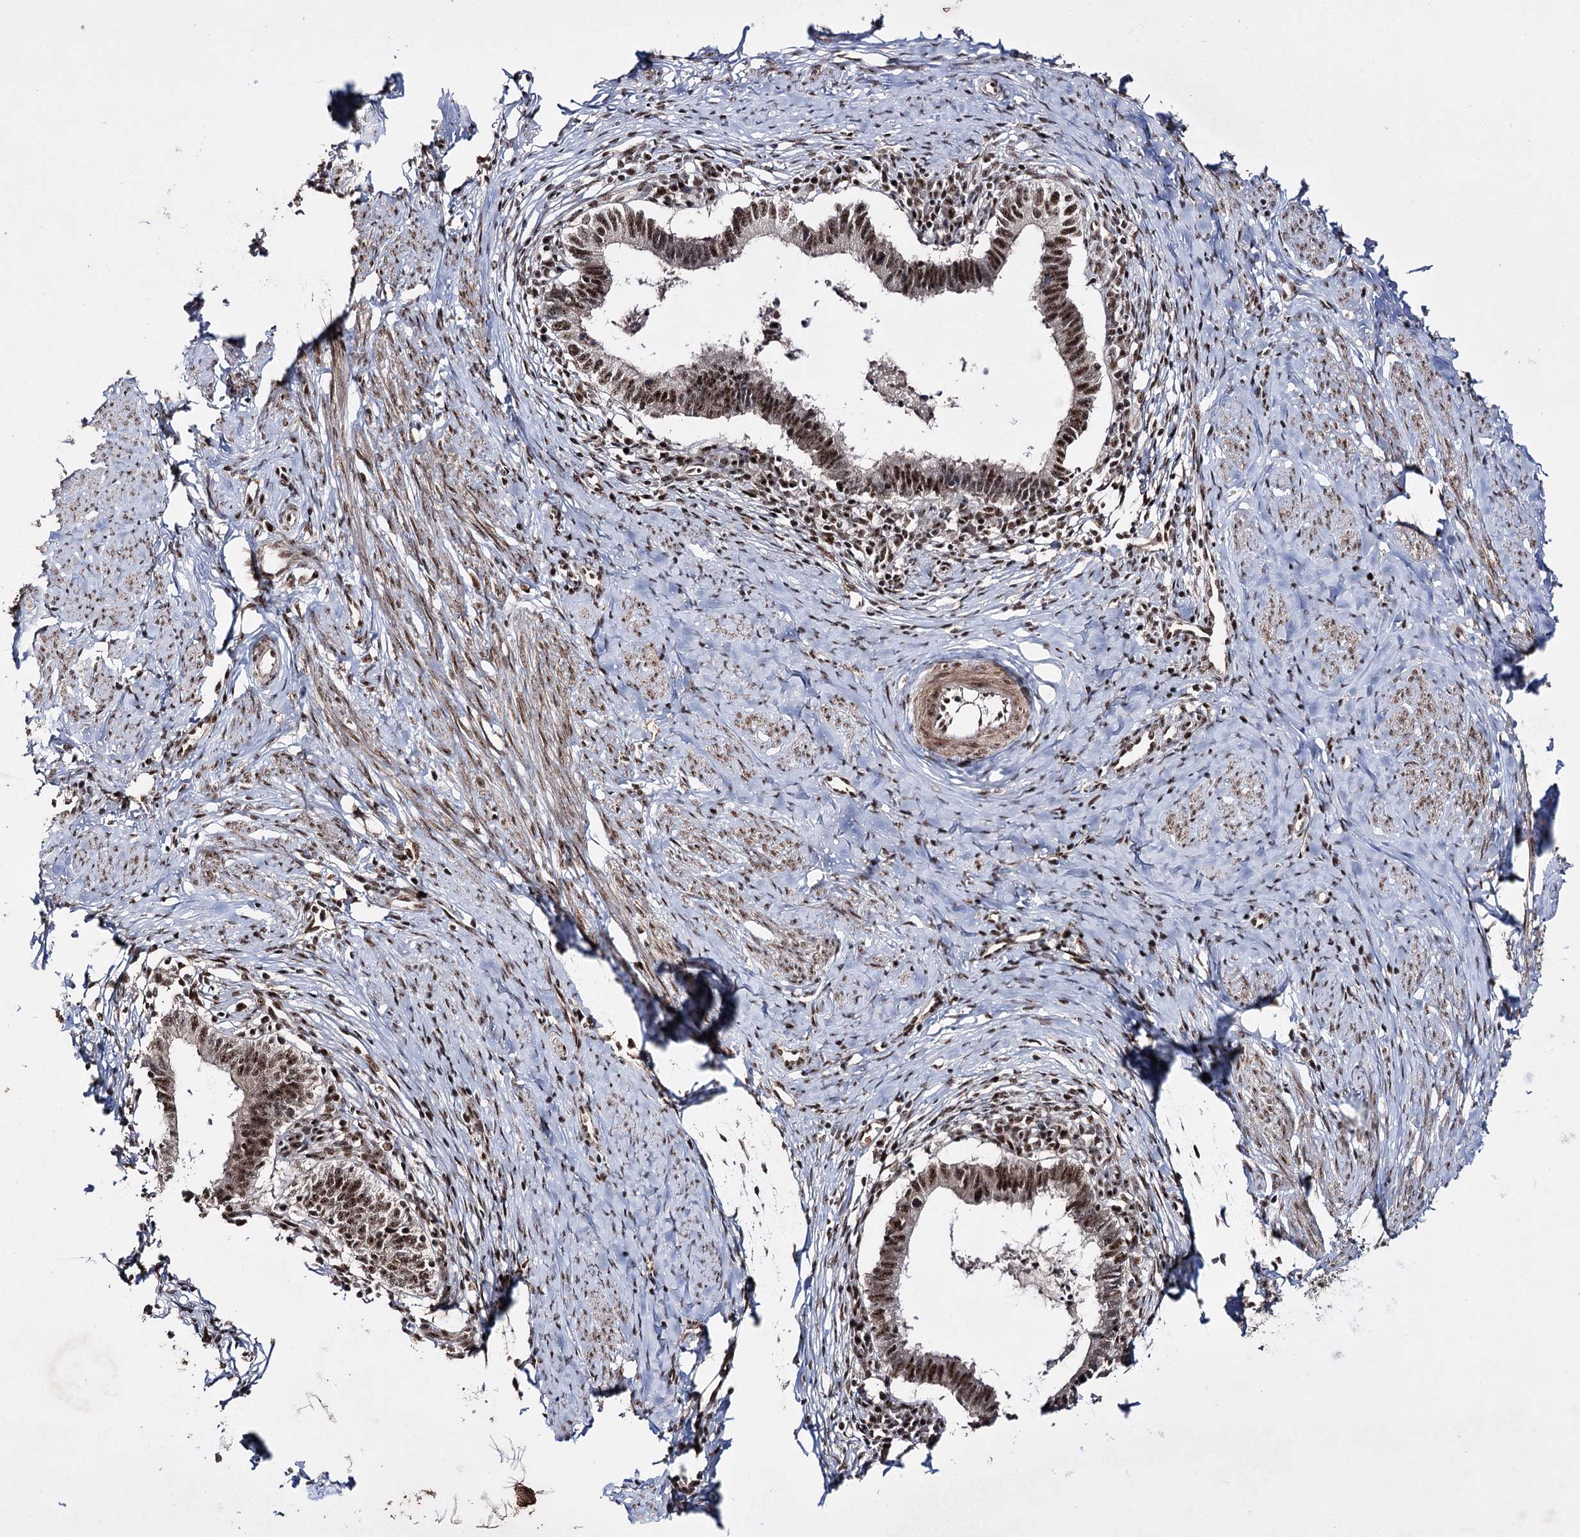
{"staining": {"intensity": "strong", "quantity": ">75%", "location": "nuclear"}, "tissue": "cervical cancer", "cell_type": "Tumor cells", "image_type": "cancer", "snomed": [{"axis": "morphology", "description": "Adenocarcinoma, NOS"}, {"axis": "topography", "description": "Cervix"}], "caption": "Immunohistochemical staining of adenocarcinoma (cervical) reveals high levels of strong nuclear staining in approximately >75% of tumor cells.", "gene": "PRPF40A", "patient": {"sex": "female", "age": 36}}